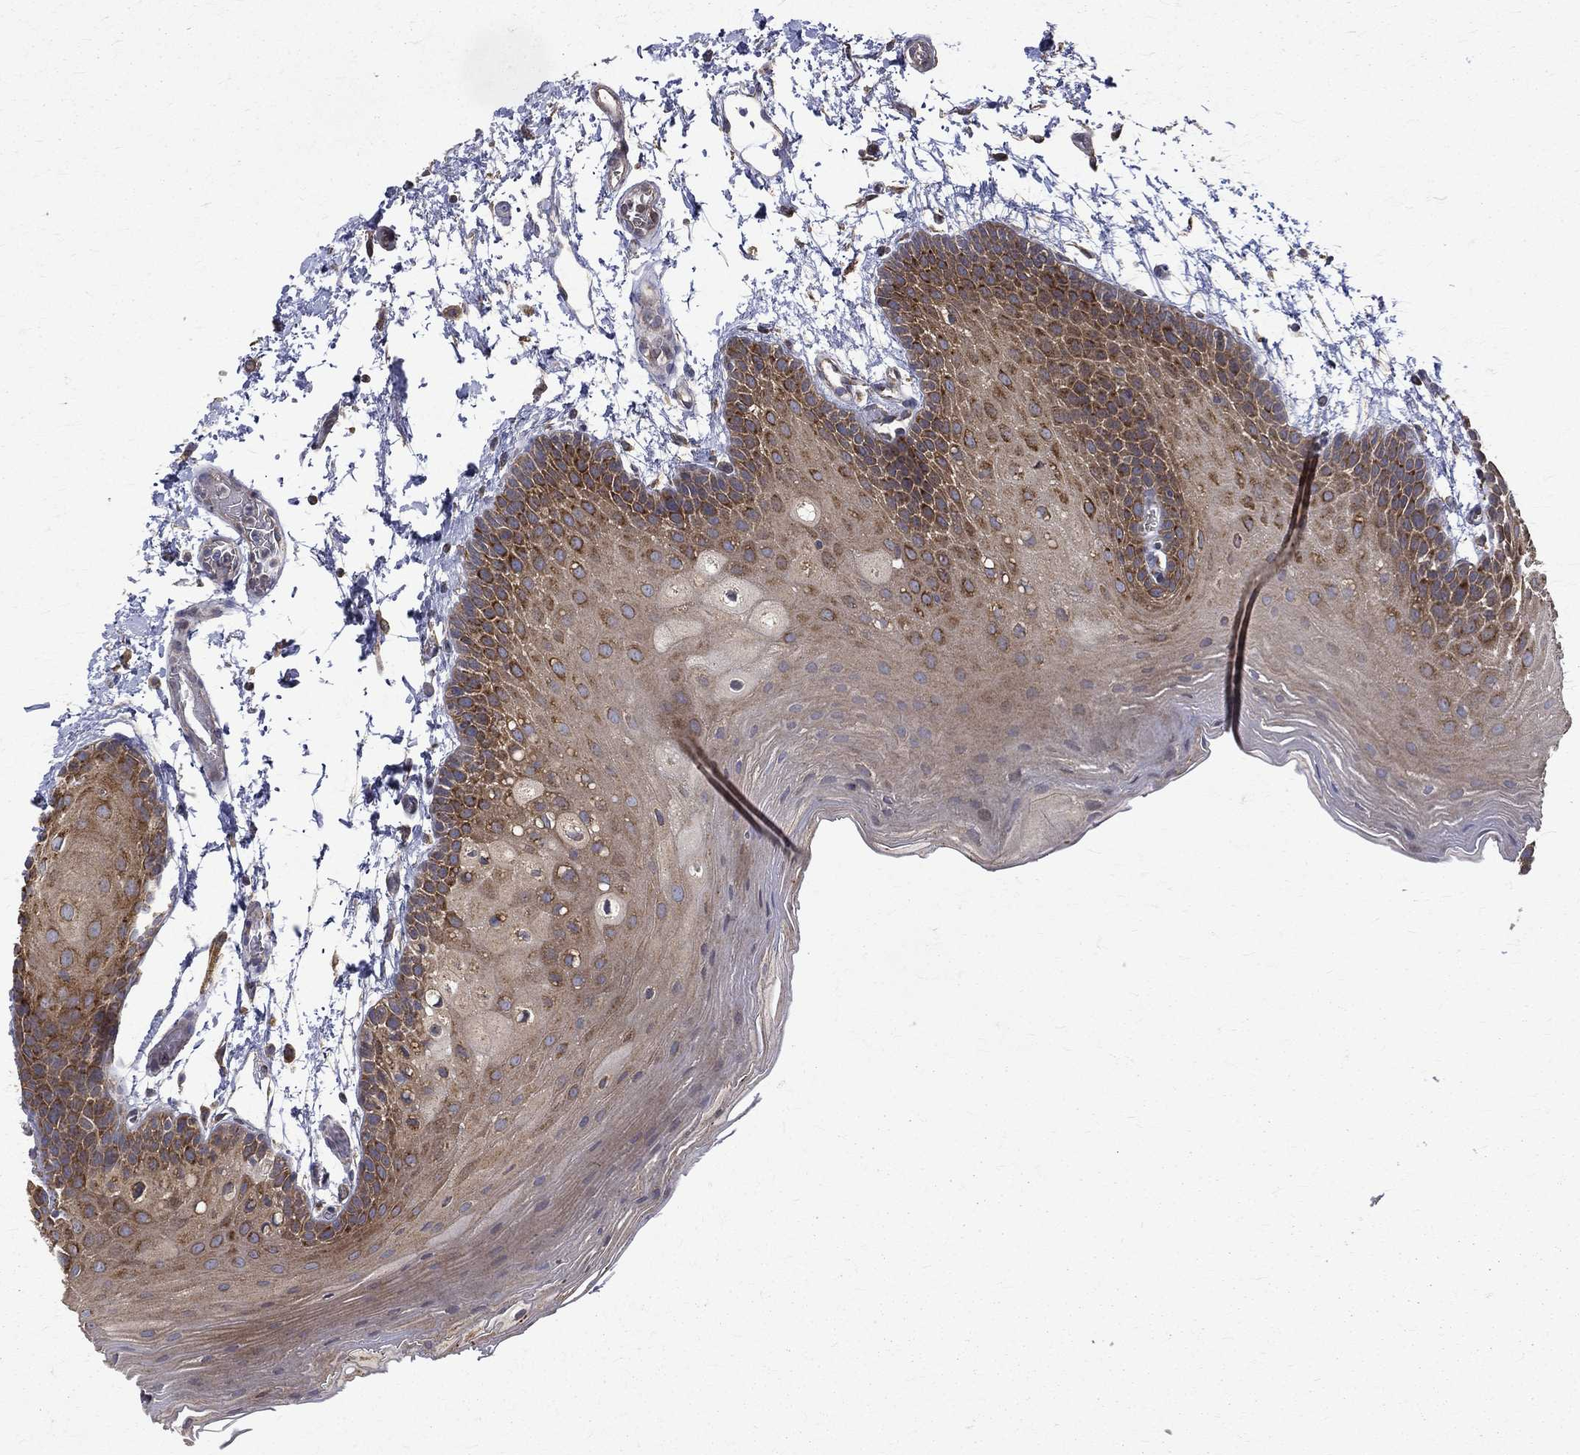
{"staining": {"intensity": "moderate", "quantity": "<25%", "location": "cytoplasmic/membranous"}, "tissue": "oral mucosa", "cell_type": "Squamous epithelial cells", "image_type": "normal", "snomed": [{"axis": "morphology", "description": "Normal tissue, NOS"}, {"axis": "topography", "description": "Oral tissue"}], "caption": "A low amount of moderate cytoplasmic/membranous expression is appreciated in approximately <25% of squamous epithelial cells in normal oral mucosa. (Stains: DAB (3,3'-diaminobenzidine) in brown, nuclei in blue, Microscopy: brightfield microscopy at high magnification).", "gene": "RPGR", "patient": {"sex": "male", "age": 62}}